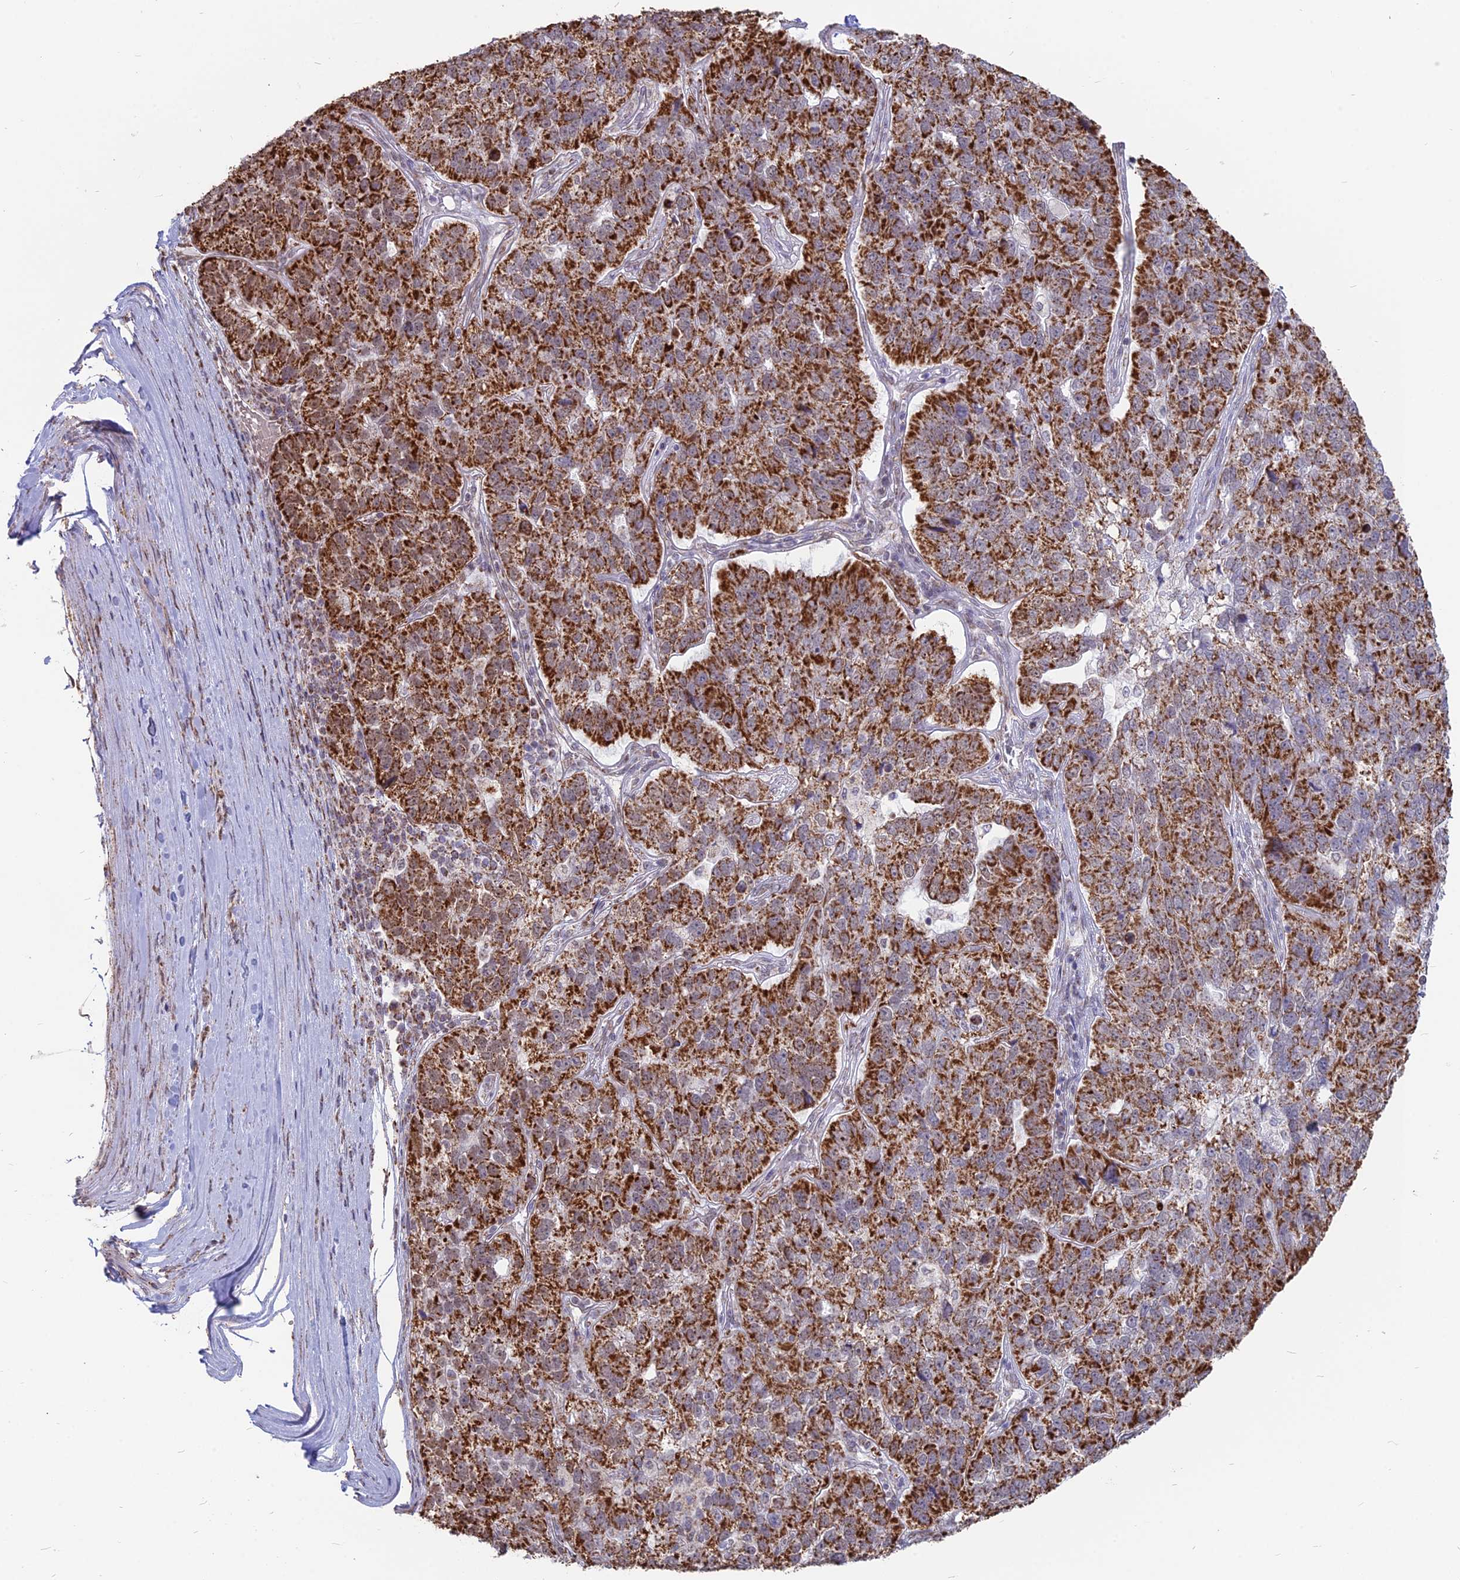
{"staining": {"intensity": "strong", "quantity": ">75%", "location": "cytoplasmic/membranous"}, "tissue": "pancreatic cancer", "cell_type": "Tumor cells", "image_type": "cancer", "snomed": [{"axis": "morphology", "description": "Adenocarcinoma, NOS"}, {"axis": "topography", "description": "Pancreas"}], "caption": "A high-resolution photomicrograph shows IHC staining of pancreatic cancer (adenocarcinoma), which reveals strong cytoplasmic/membranous staining in about >75% of tumor cells. (IHC, brightfield microscopy, high magnification).", "gene": "ARHGAP40", "patient": {"sex": "female", "age": 61}}